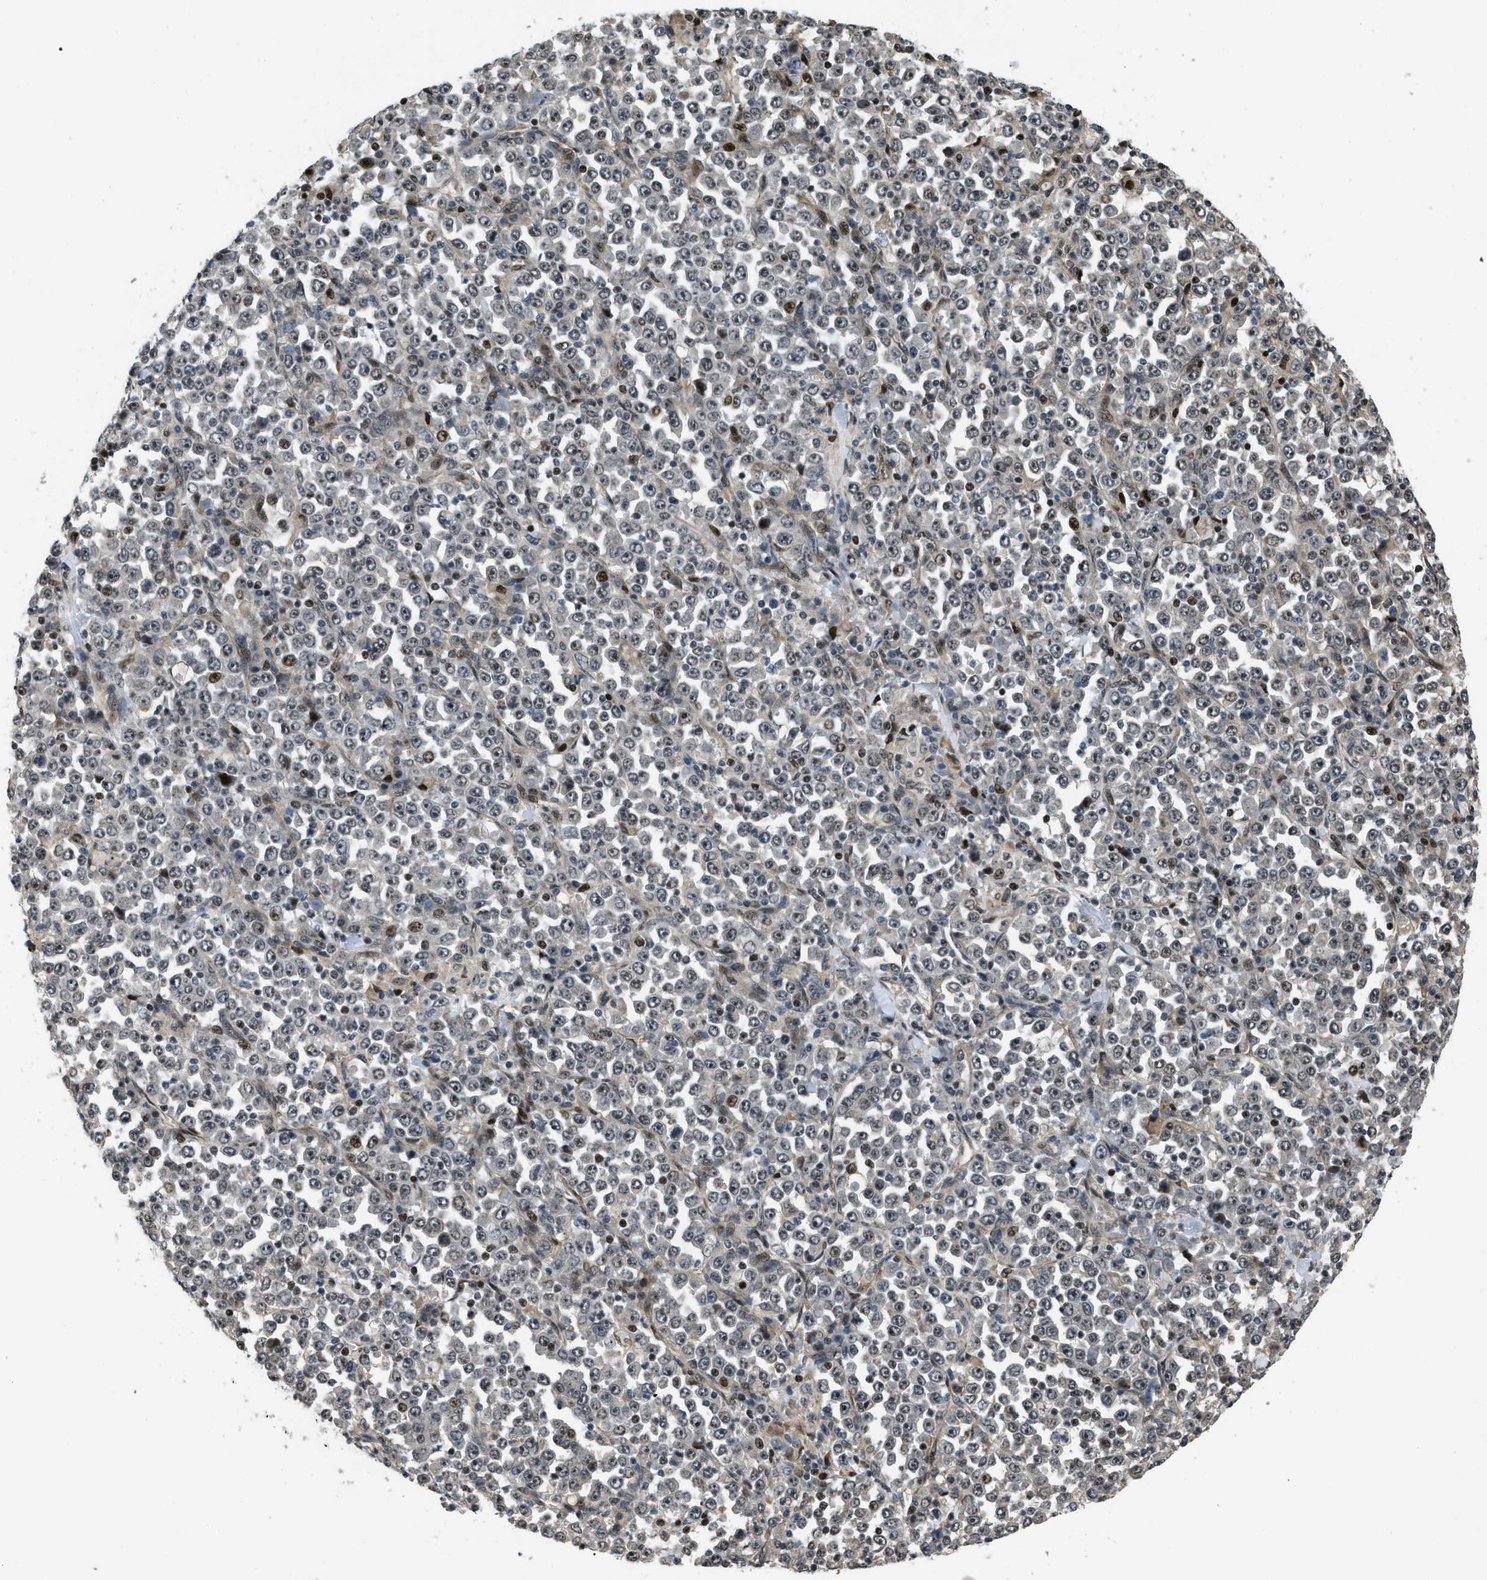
{"staining": {"intensity": "moderate", "quantity": "<25%", "location": "nuclear"}, "tissue": "stomach cancer", "cell_type": "Tumor cells", "image_type": "cancer", "snomed": [{"axis": "morphology", "description": "Normal tissue, NOS"}, {"axis": "morphology", "description": "Adenocarcinoma, NOS"}, {"axis": "topography", "description": "Stomach, upper"}, {"axis": "topography", "description": "Stomach"}], "caption": "Immunohistochemistry (IHC) of human stomach cancer (adenocarcinoma) displays low levels of moderate nuclear positivity in about <25% of tumor cells.", "gene": "LTA4H", "patient": {"sex": "male", "age": 59}}